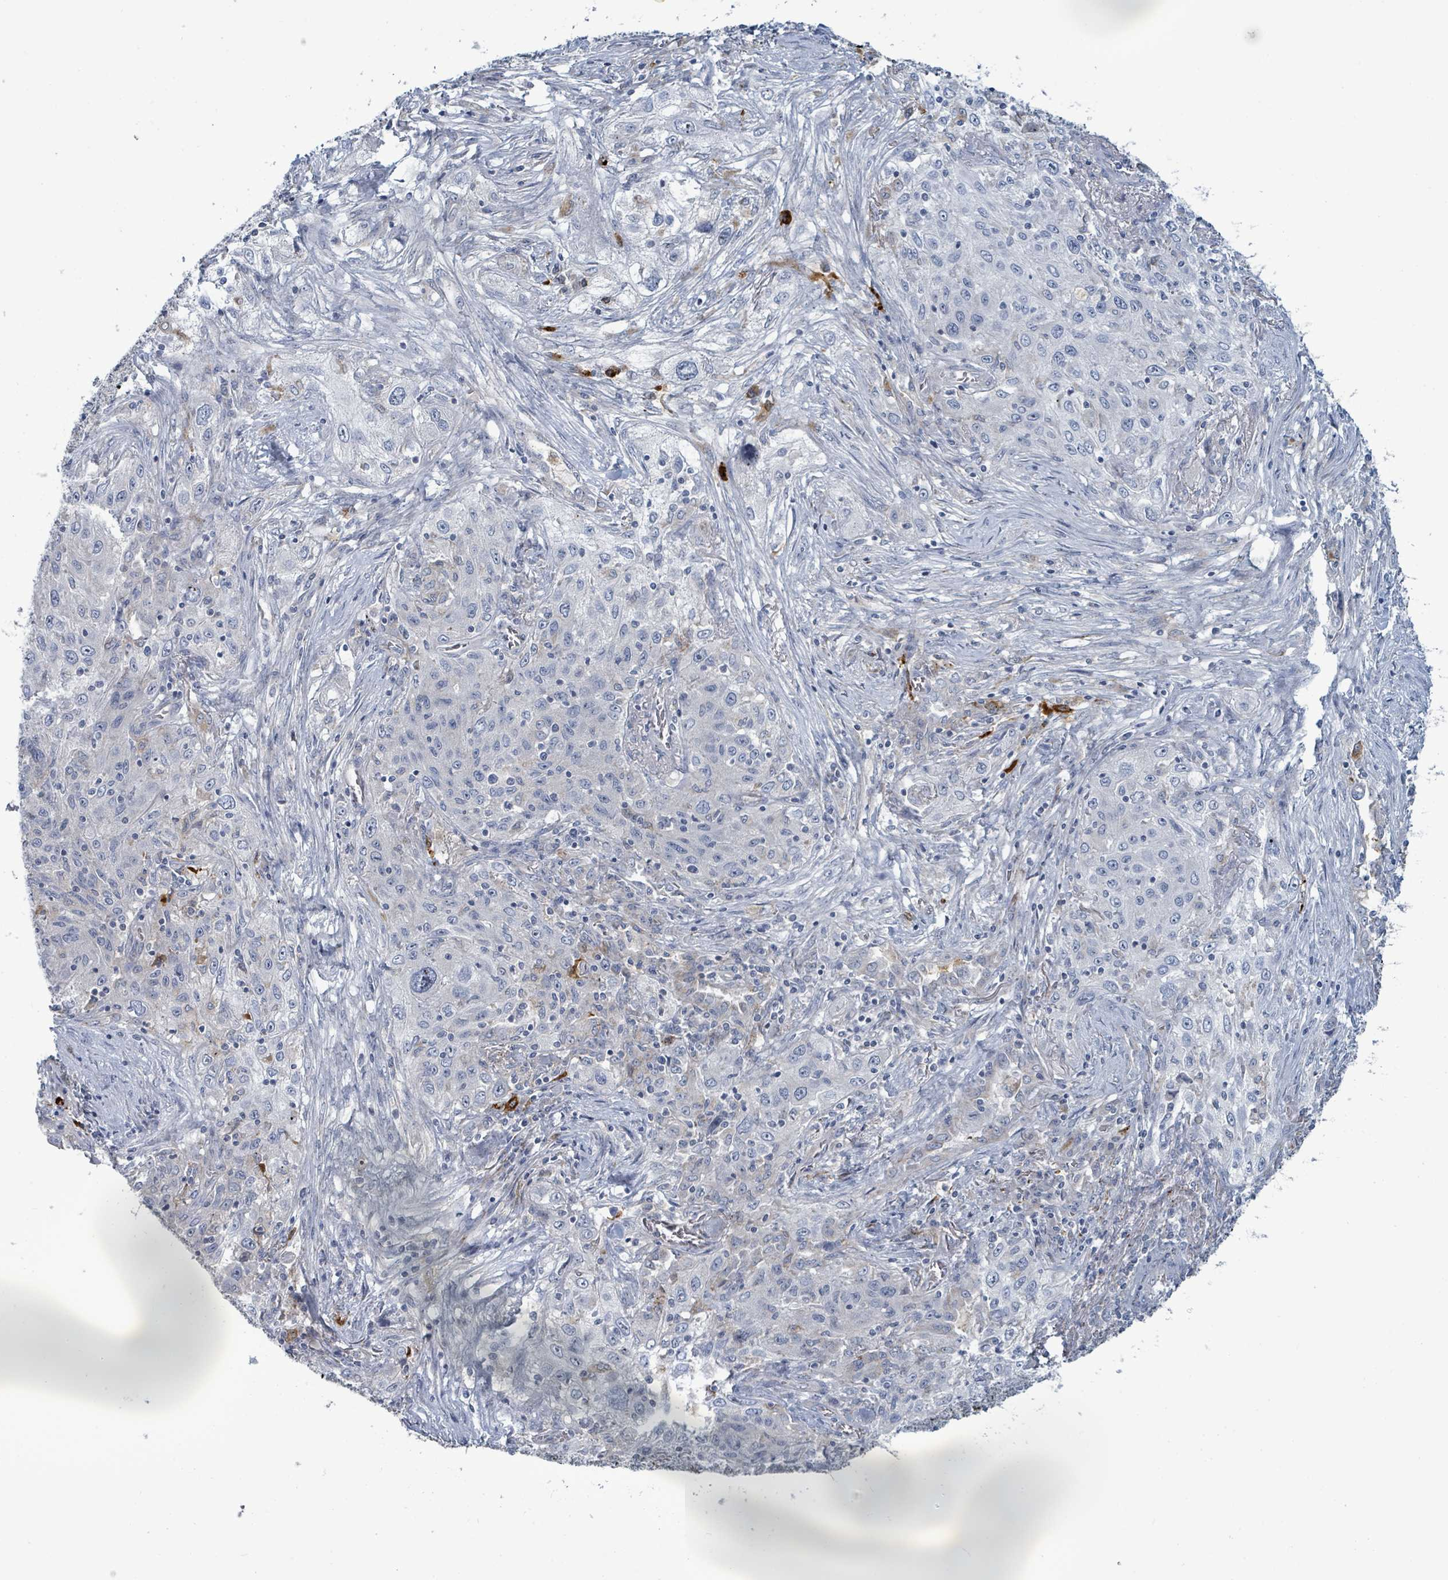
{"staining": {"intensity": "negative", "quantity": "none", "location": "none"}, "tissue": "lung cancer", "cell_type": "Tumor cells", "image_type": "cancer", "snomed": [{"axis": "morphology", "description": "Squamous cell carcinoma, NOS"}, {"axis": "topography", "description": "Lung"}], "caption": "Immunohistochemistry (IHC) of lung cancer (squamous cell carcinoma) exhibits no staining in tumor cells.", "gene": "TRDMT1", "patient": {"sex": "female", "age": 69}}